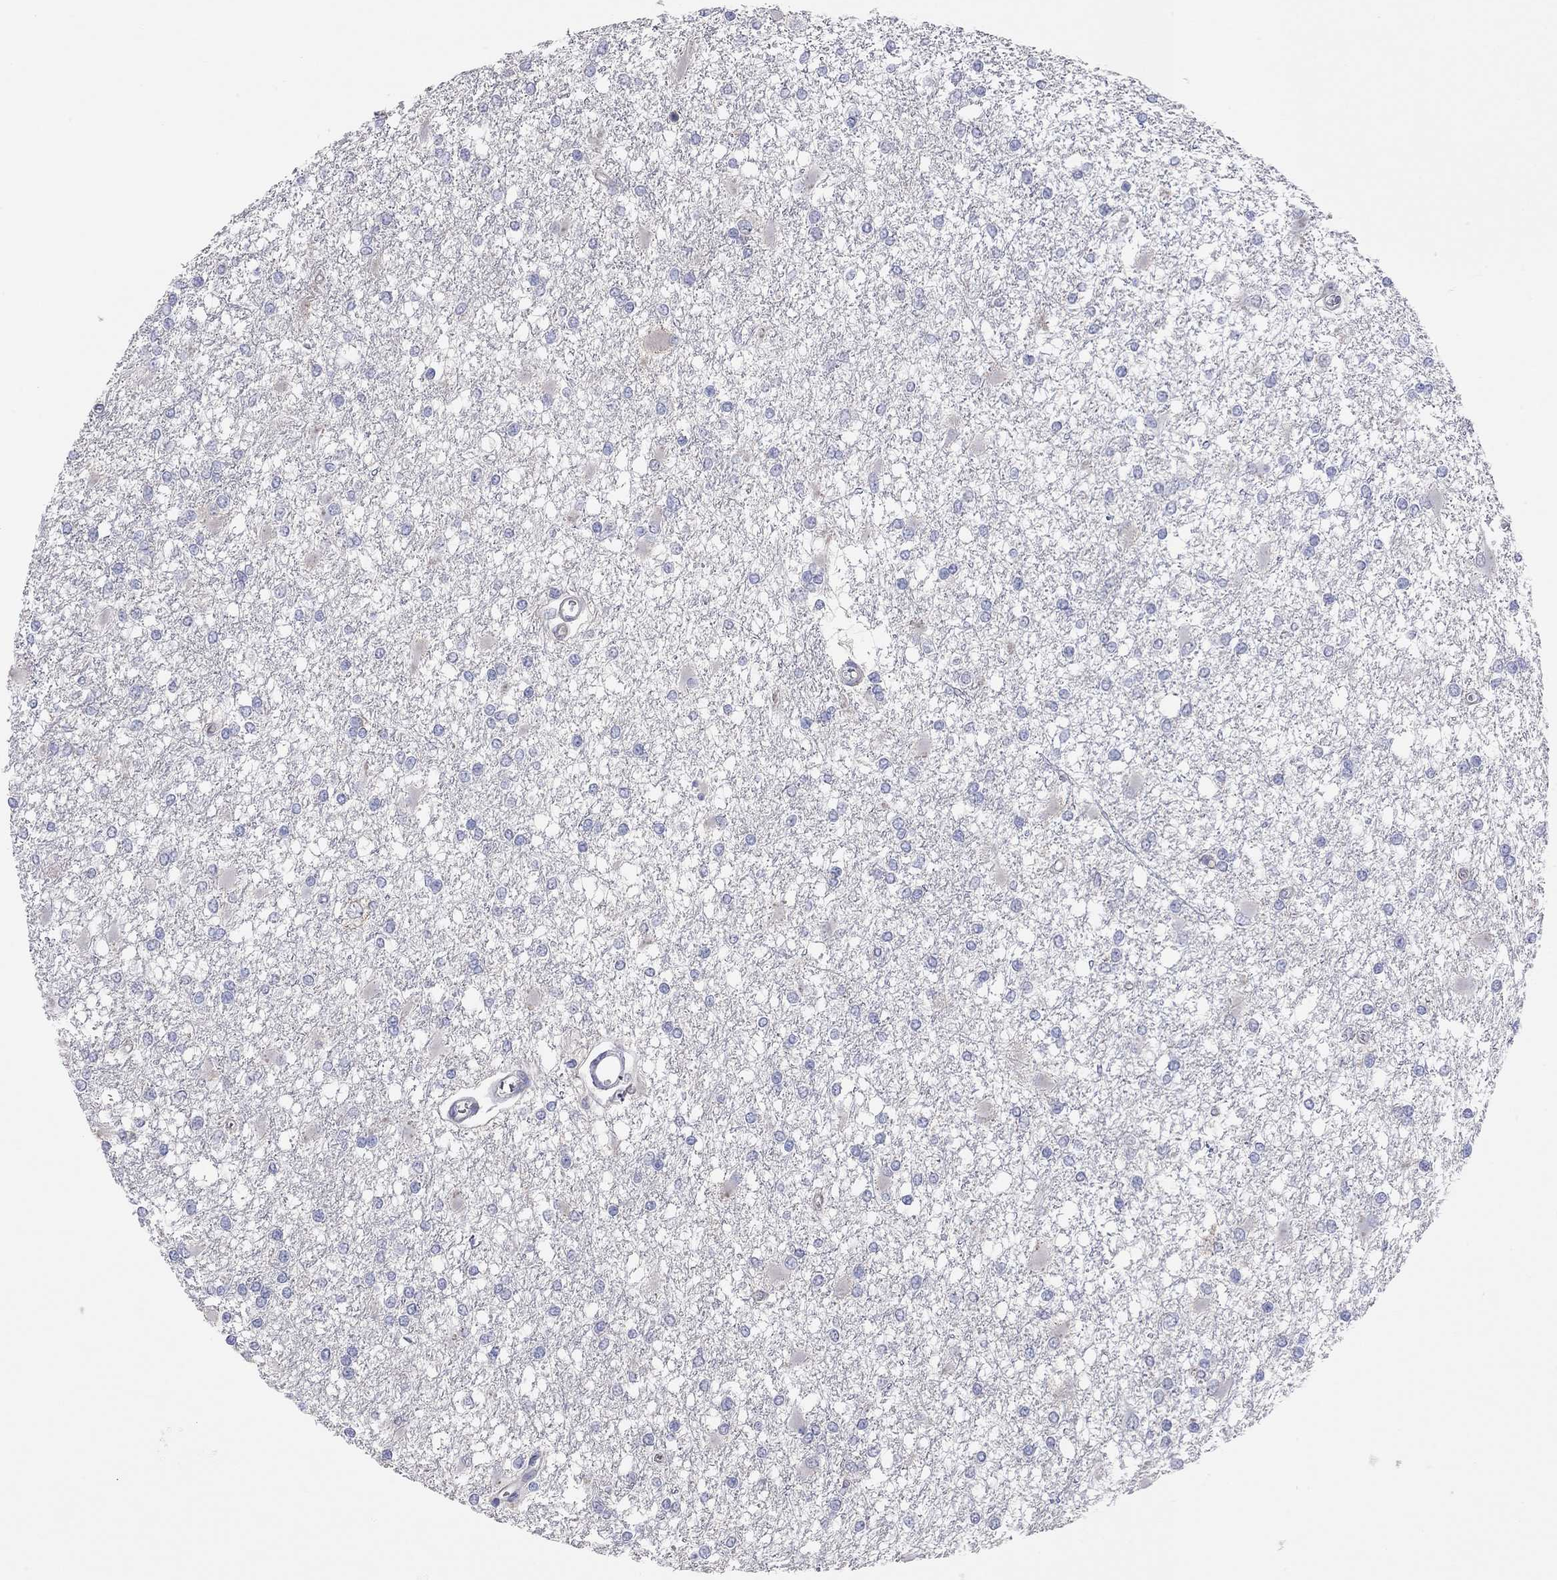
{"staining": {"intensity": "negative", "quantity": "none", "location": "none"}, "tissue": "glioma", "cell_type": "Tumor cells", "image_type": "cancer", "snomed": [{"axis": "morphology", "description": "Glioma, malignant, High grade"}, {"axis": "topography", "description": "Cerebral cortex"}], "caption": "Malignant glioma (high-grade) was stained to show a protein in brown. There is no significant expression in tumor cells.", "gene": "KCNB1", "patient": {"sex": "male", "age": 79}}